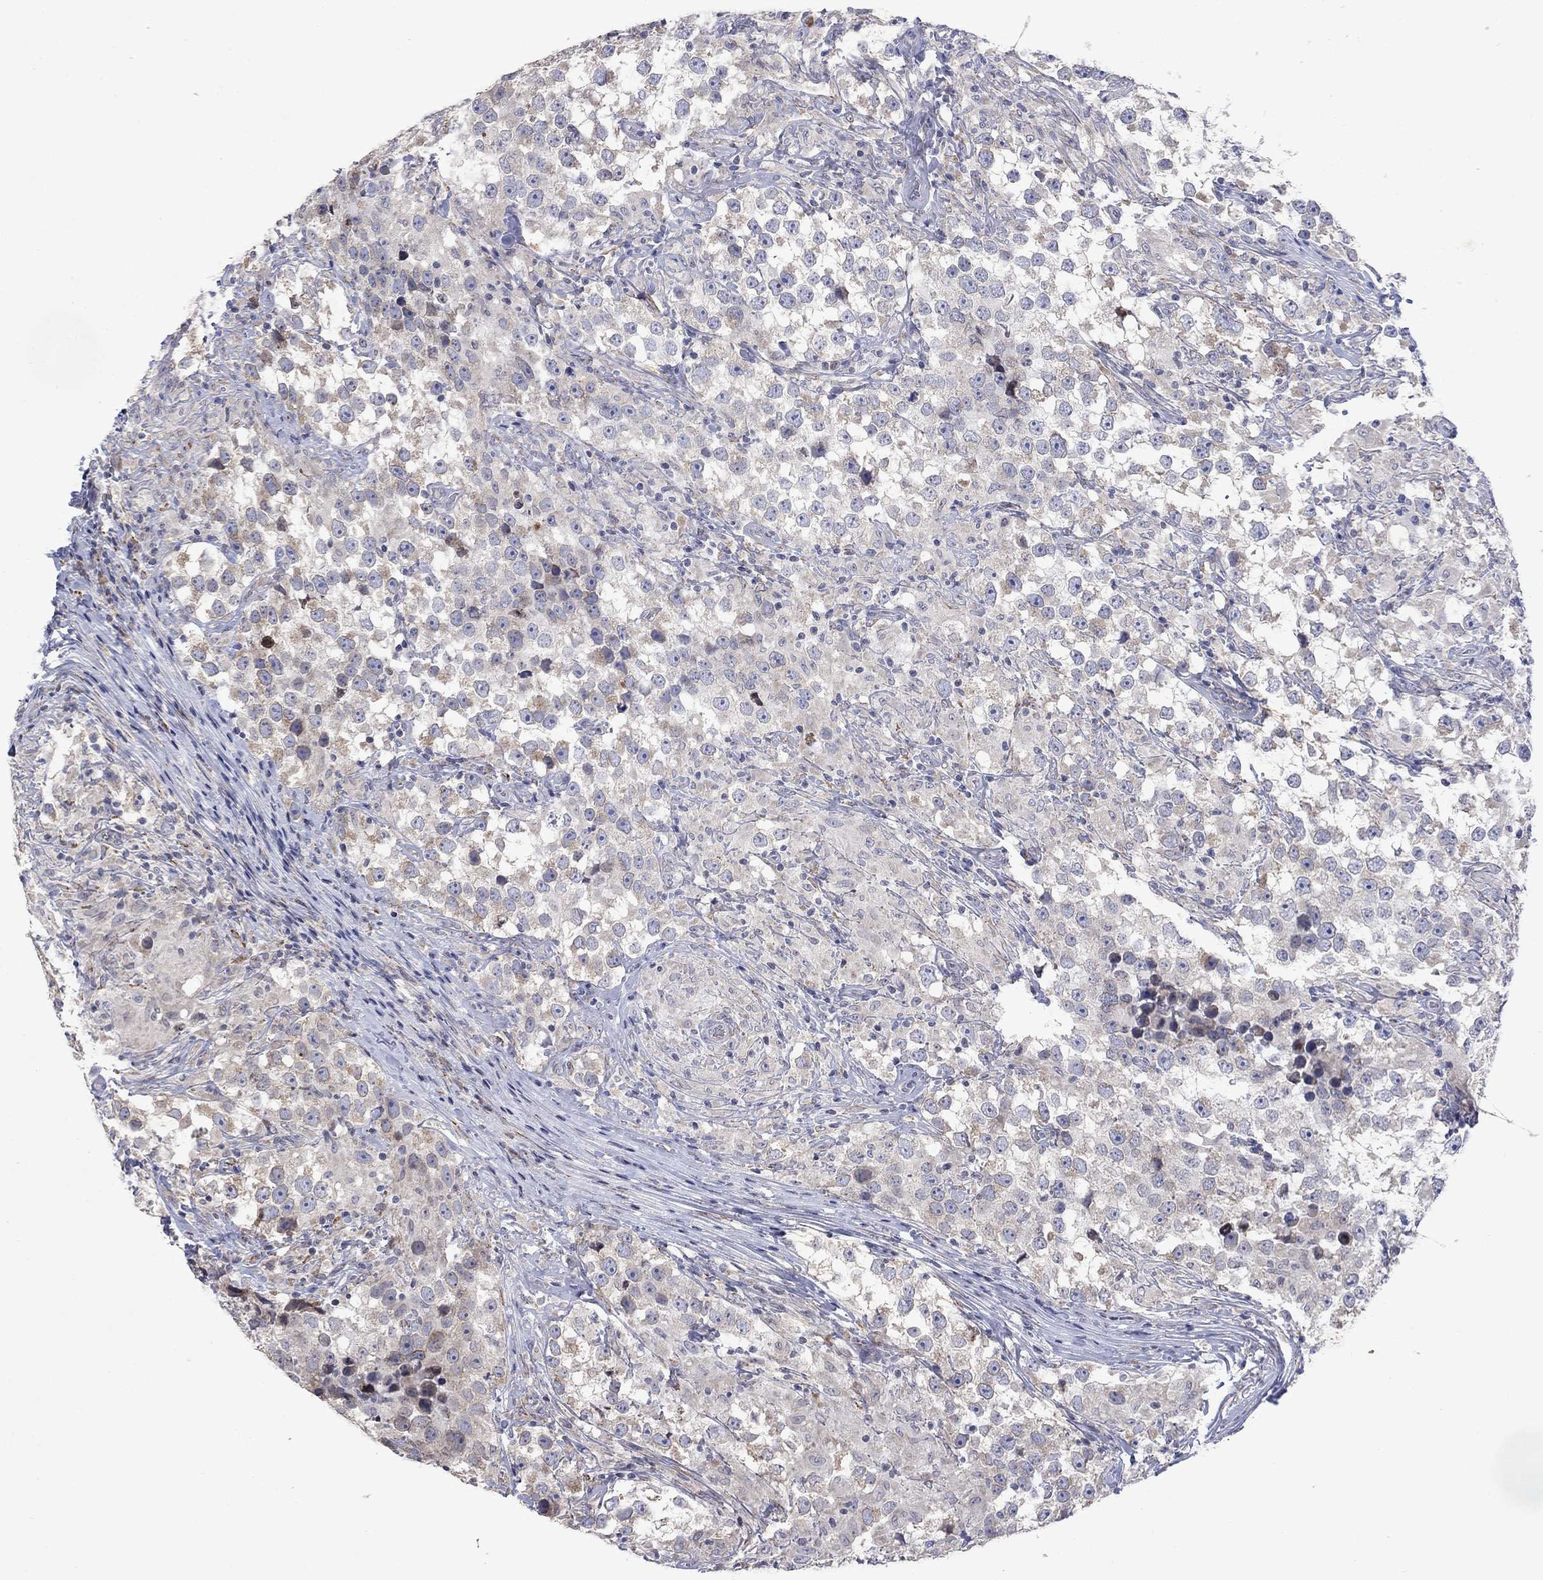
{"staining": {"intensity": "negative", "quantity": "none", "location": "none"}, "tissue": "testis cancer", "cell_type": "Tumor cells", "image_type": "cancer", "snomed": [{"axis": "morphology", "description": "Seminoma, NOS"}, {"axis": "topography", "description": "Testis"}], "caption": "The micrograph reveals no staining of tumor cells in testis seminoma. (Brightfield microscopy of DAB IHC at high magnification).", "gene": "TMEM97", "patient": {"sex": "male", "age": 46}}